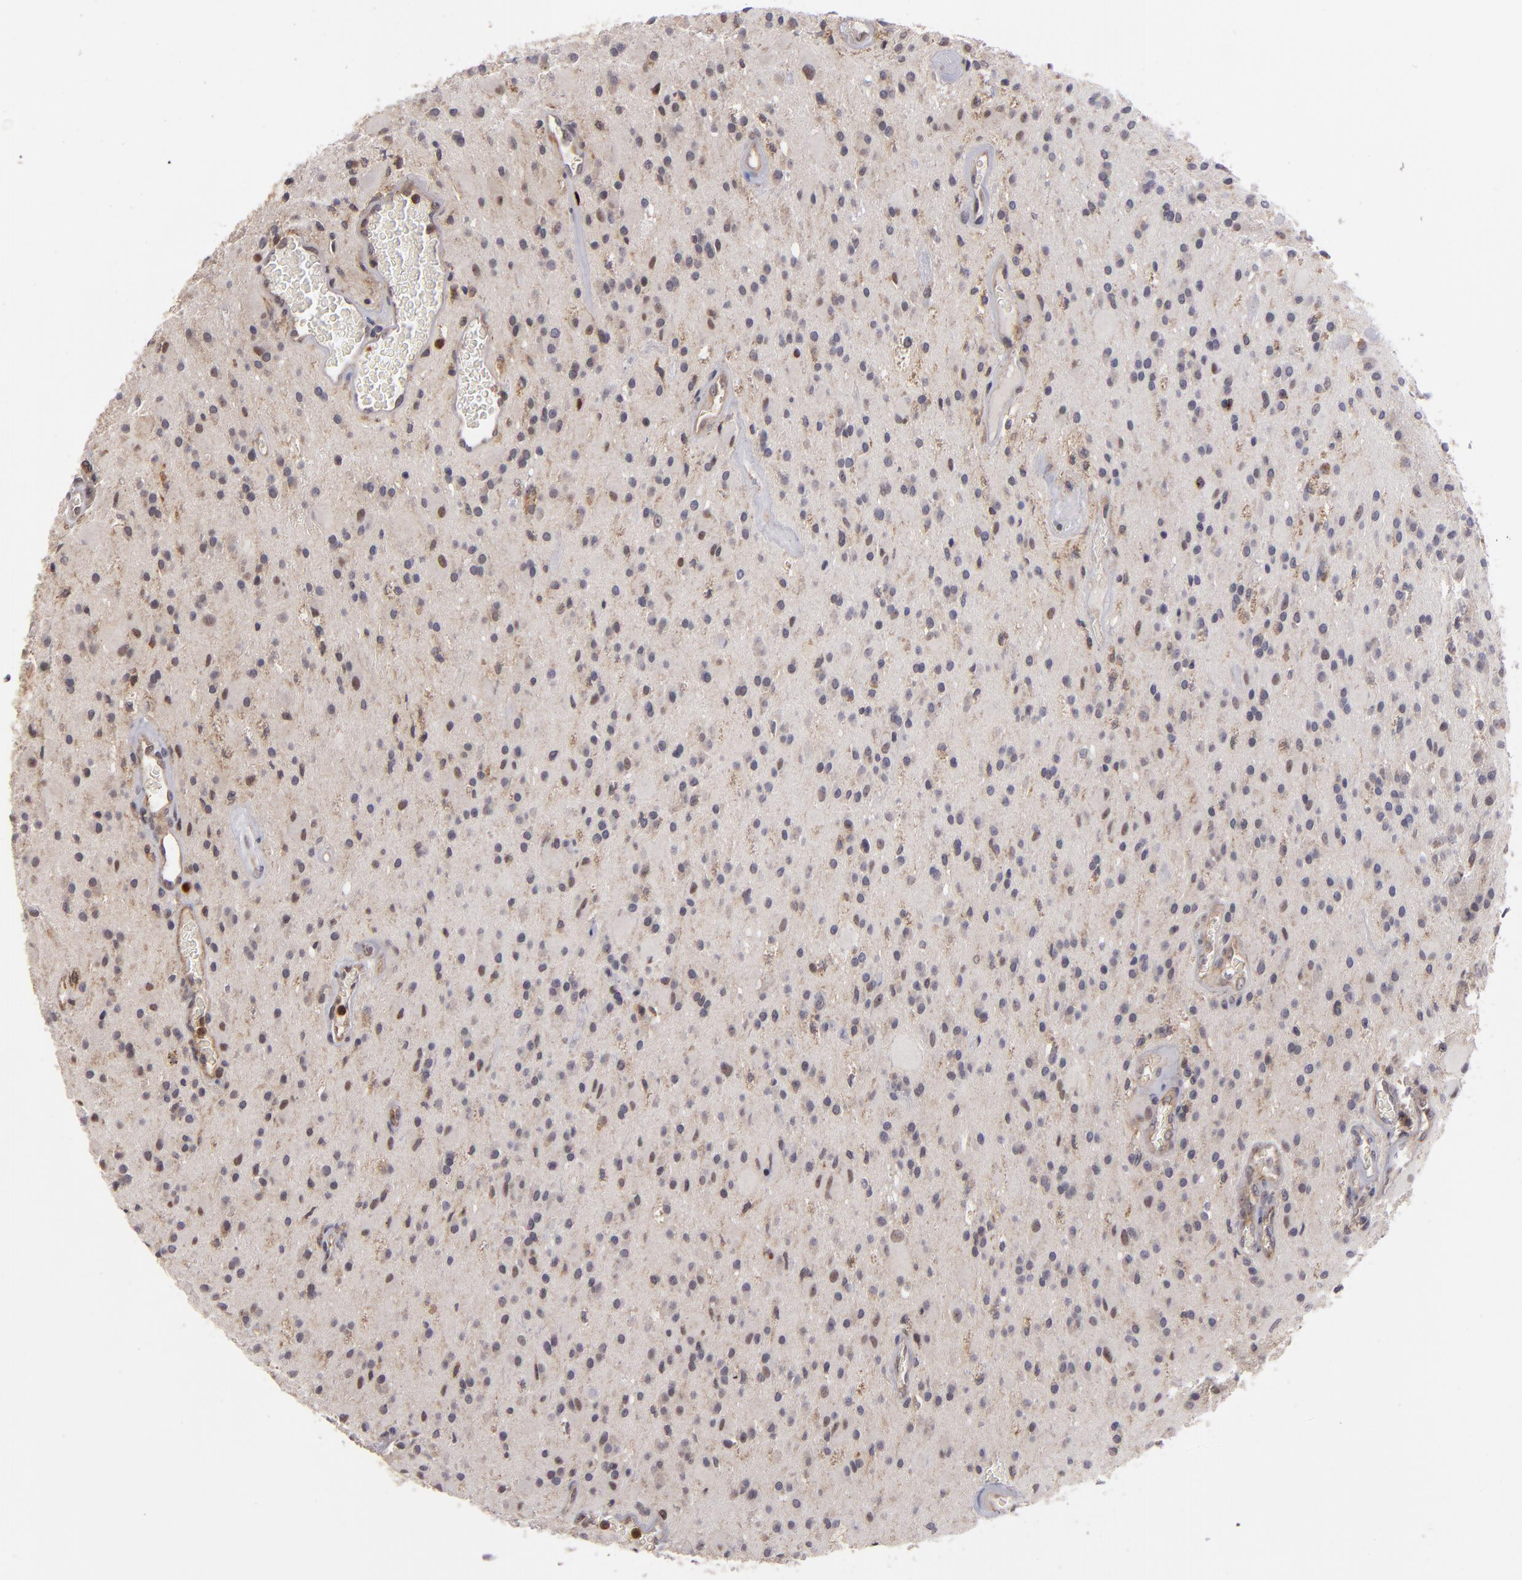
{"staining": {"intensity": "weak", "quantity": "<25%", "location": "nuclear"}, "tissue": "glioma", "cell_type": "Tumor cells", "image_type": "cancer", "snomed": [{"axis": "morphology", "description": "Glioma, malignant, Low grade"}, {"axis": "topography", "description": "Brain"}], "caption": "This image is of low-grade glioma (malignant) stained with immunohistochemistry (IHC) to label a protein in brown with the nuclei are counter-stained blue. There is no staining in tumor cells.", "gene": "STX3", "patient": {"sex": "male", "age": 58}}